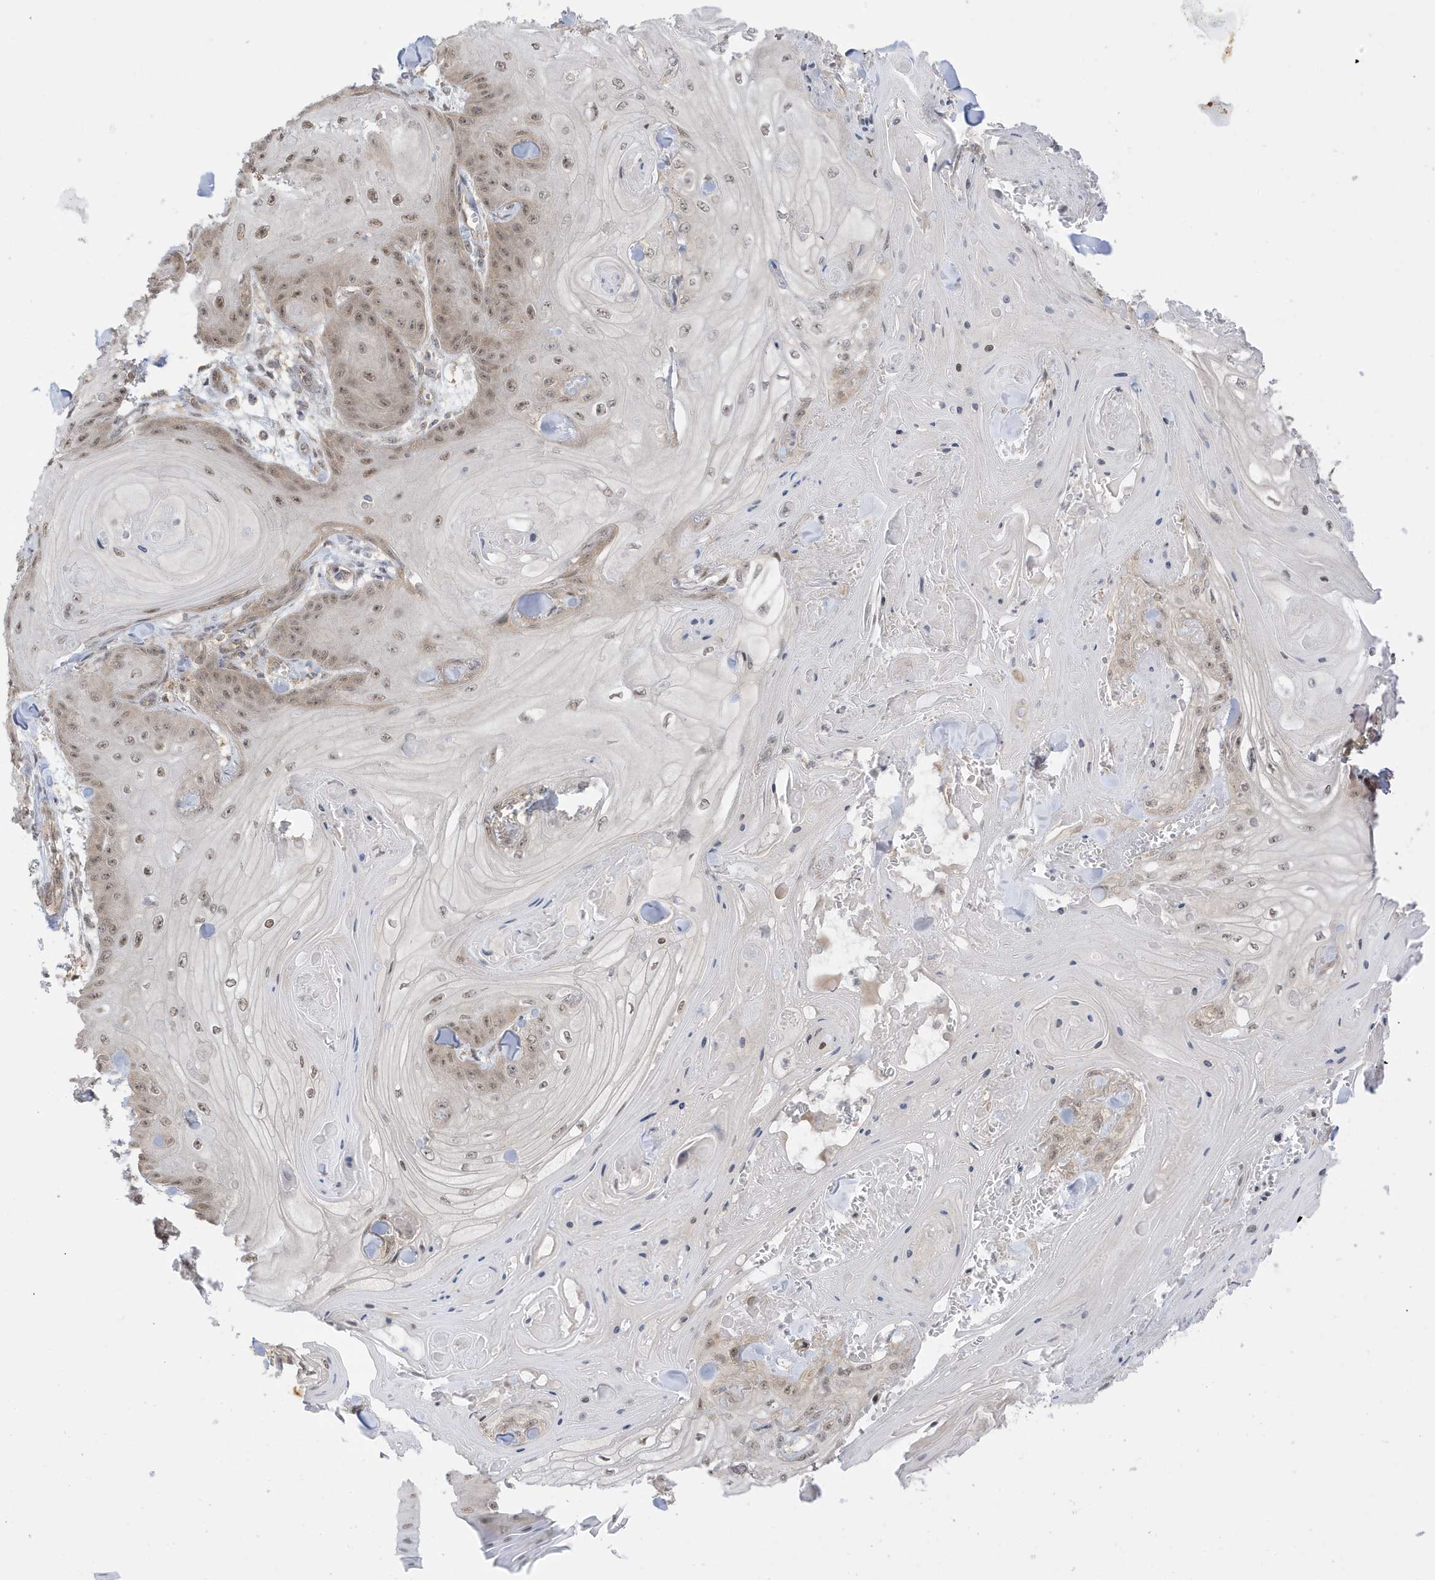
{"staining": {"intensity": "moderate", "quantity": ">75%", "location": "nuclear"}, "tissue": "skin cancer", "cell_type": "Tumor cells", "image_type": "cancer", "snomed": [{"axis": "morphology", "description": "Squamous cell carcinoma, NOS"}, {"axis": "topography", "description": "Skin"}], "caption": "Moderate nuclear expression for a protein is seen in approximately >75% of tumor cells of squamous cell carcinoma (skin) using immunohistochemistry (IHC).", "gene": "TAB3", "patient": {"sex": "male", "age": 74}}